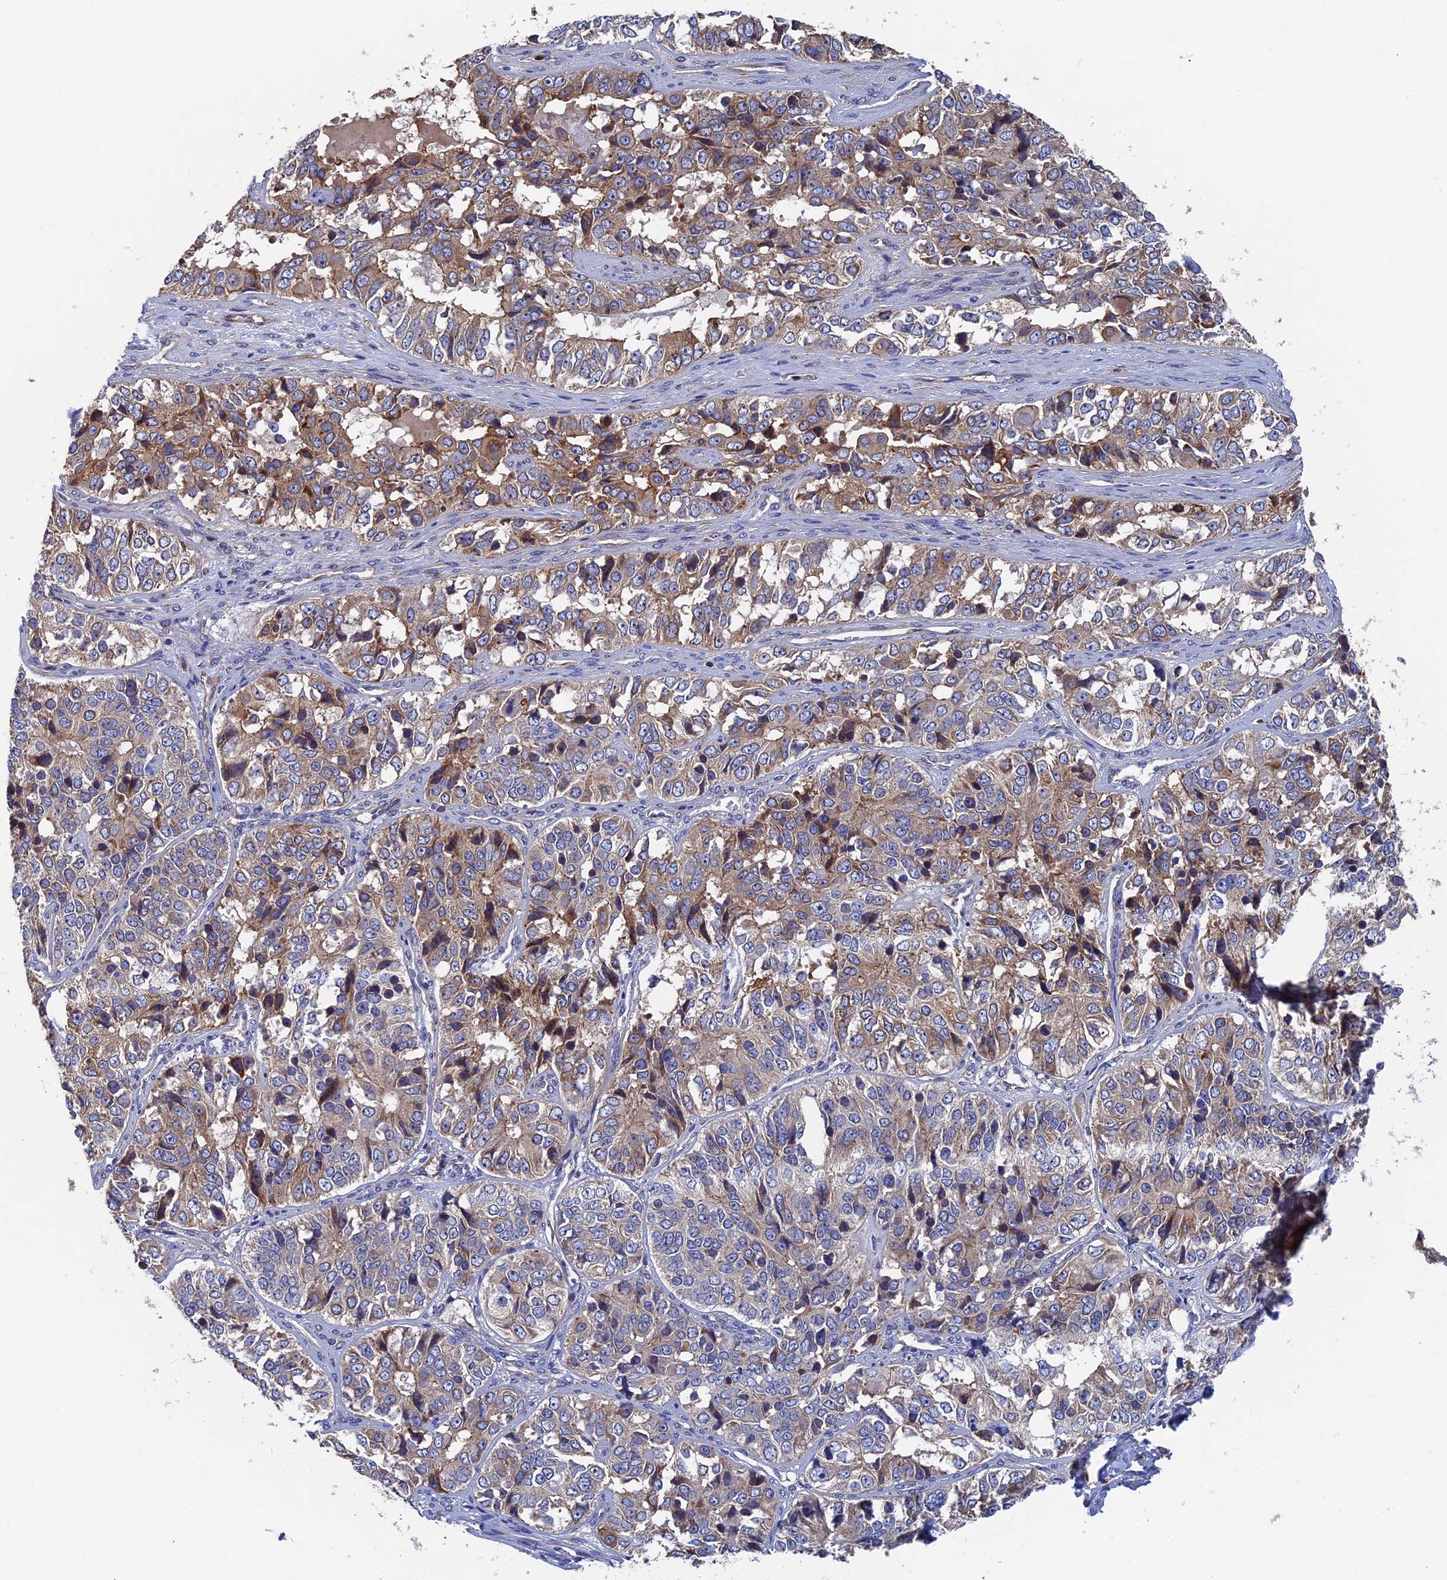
{"staining": {"intensity": "moderate", "quantity": "25%-75%", "location": "cytoplasmic/membranous"}, "tissue": "ovarian cancer", "cell_type": "Tumor cells", "image_type": "cancer", "snomed": [{"axis": "morphology", "description": "Carcinoma, endometroid"}, {"axis": "topography", "description": "Ovary"}], "caption": "DAB (3,3'-diaminobenzidine) immunohistochemical staining of human endometroid carcinoma (ovarian) shows moderate cytoplasmic/membranous protein expression in about 25%-75% of tumor cells.", "gene": "DNAJC3", "patient": {"sex": "female", "age": 51}}